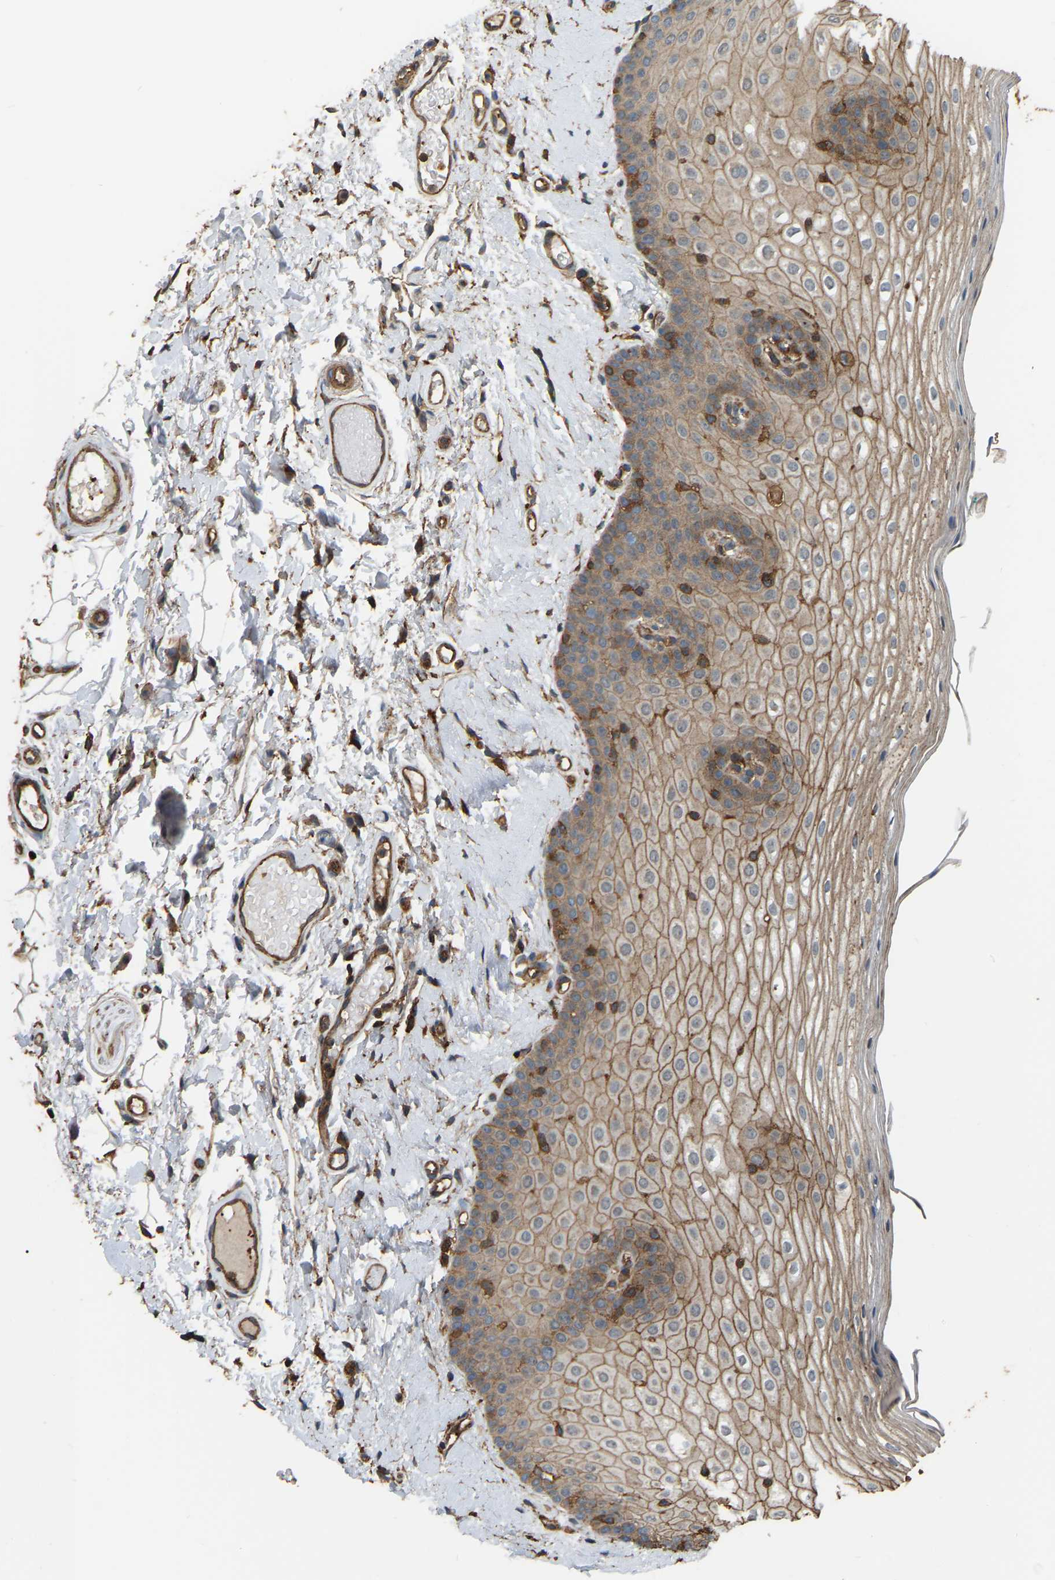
{"staining": {"intensity": "moderate", "quantity": ">75%", "location": "cytoplasmic/membranous"}, "tissue": "oral mucosa", "cell_type": "Squamous epithelial cells", "image_type": "normal", "snomed": [{"axis": "morphology", "description": "Normal tissue, NOS"}, {"axis": "topography", "description": "Skin"}, {"axis": "topography", "description": "Oral tissue"}], "caption": "High-magnification brightfield microscopy of unremarkable oral mucosa stained with DAB (brown) and counterstained with hematoxylin (blue). squamous epithelial cells exhibit moderate cytoplasmic/membranous staining is seen in approximately>75% of cells.", "gene": "SAMD9L", "patient": {"sex": "male", "age": 84}}